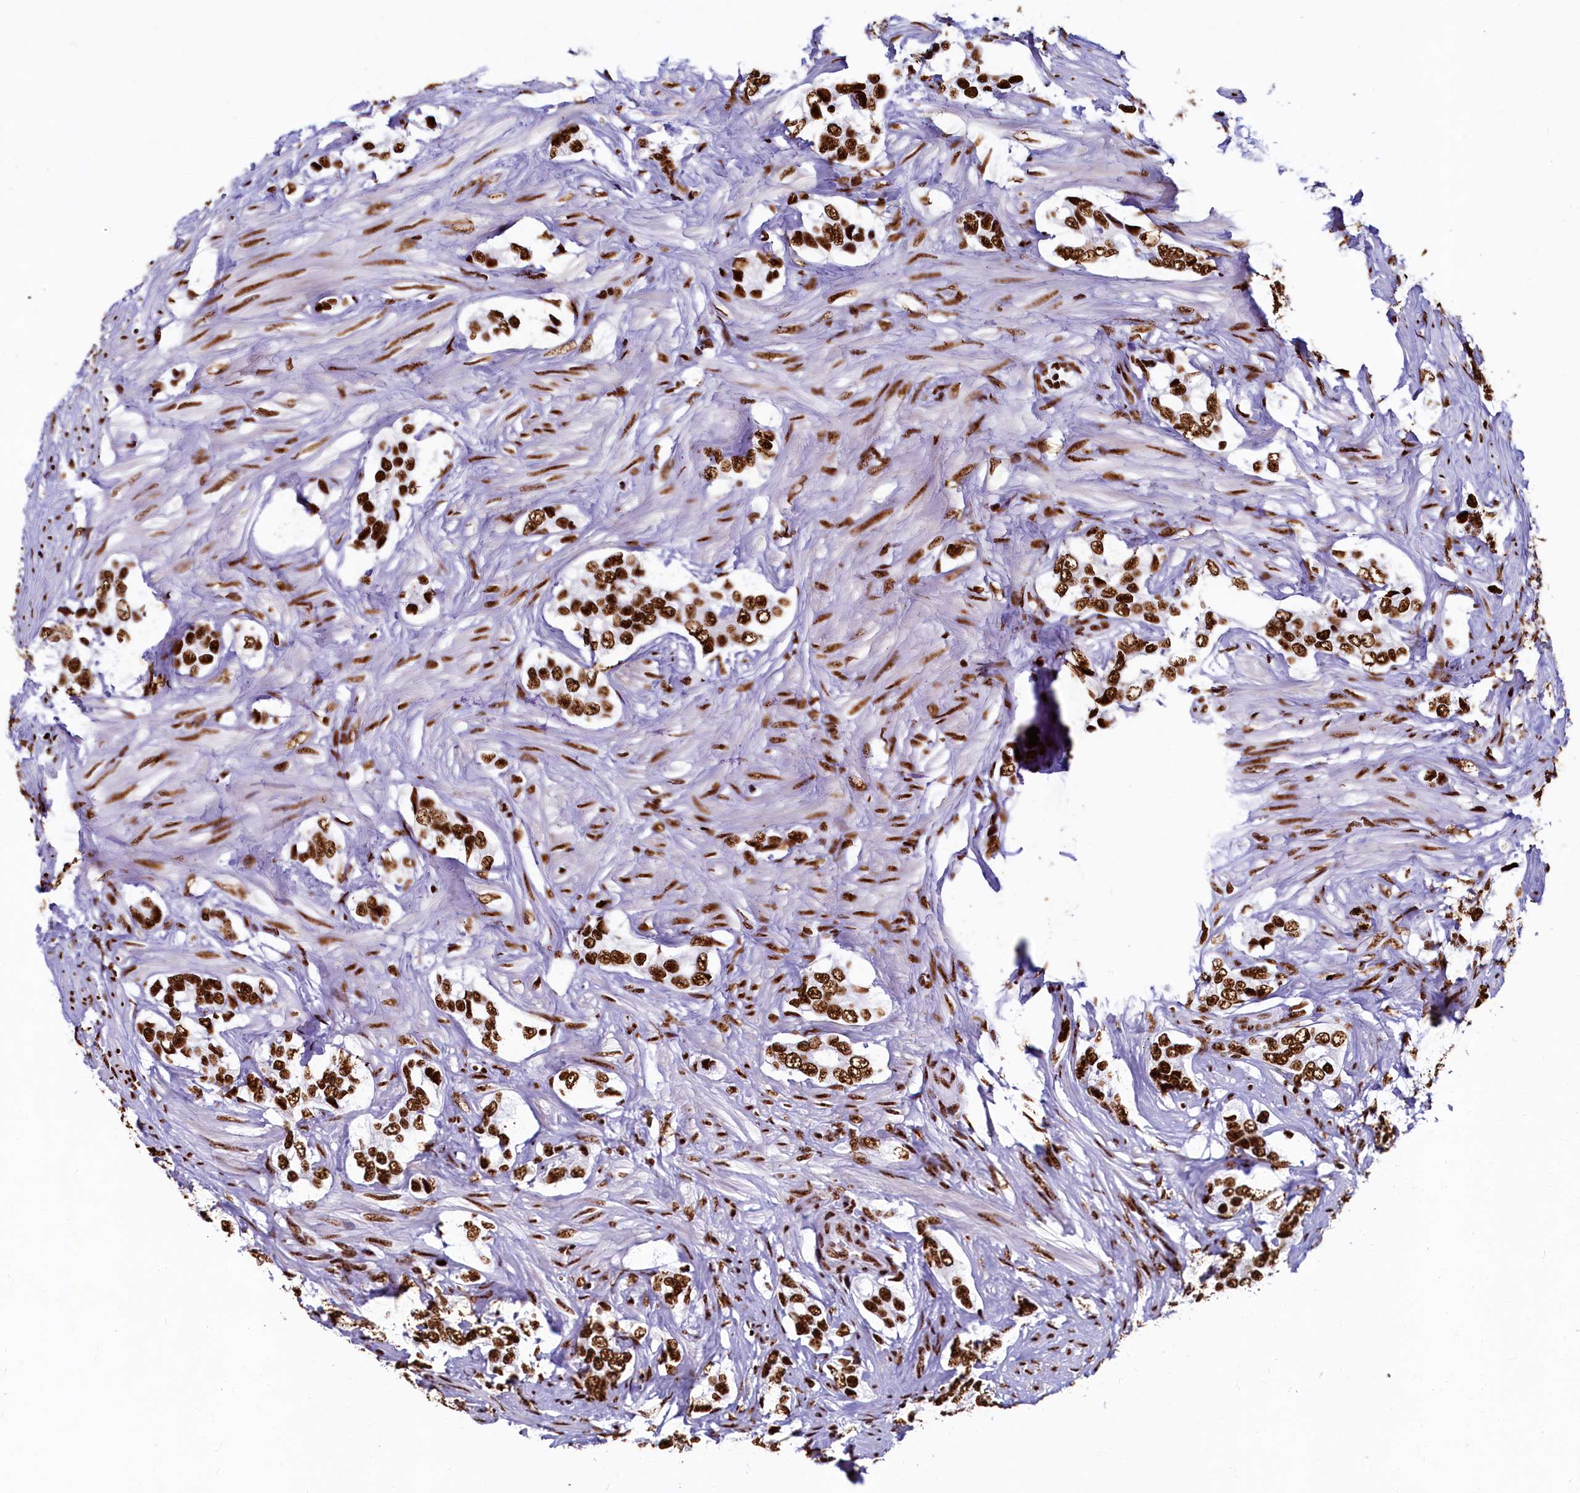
{"staining": {"intensity": "strong", "quantity": ">75%", "location": "nuclear"}, "tissue": "prostate cancer", "cell_type": "Tumor cells", "image_type": "cancer", "snomed": [{"axis": "morphology", "description": "Adenocarcinoma, High grade"}, {"axis": "topography", "description": "Prostate"}], "caption": "Immunohistochemistry (DAB) staining of human prostate cancer (adenocarcinoma (high-grade)) reveals strong nuclear protein expression in about >75% of tumor cells. (IHC, brightfield microscopy, high magnification).", "gene": "SRRM2", "patient": {"sex": "male", "age": 66}}